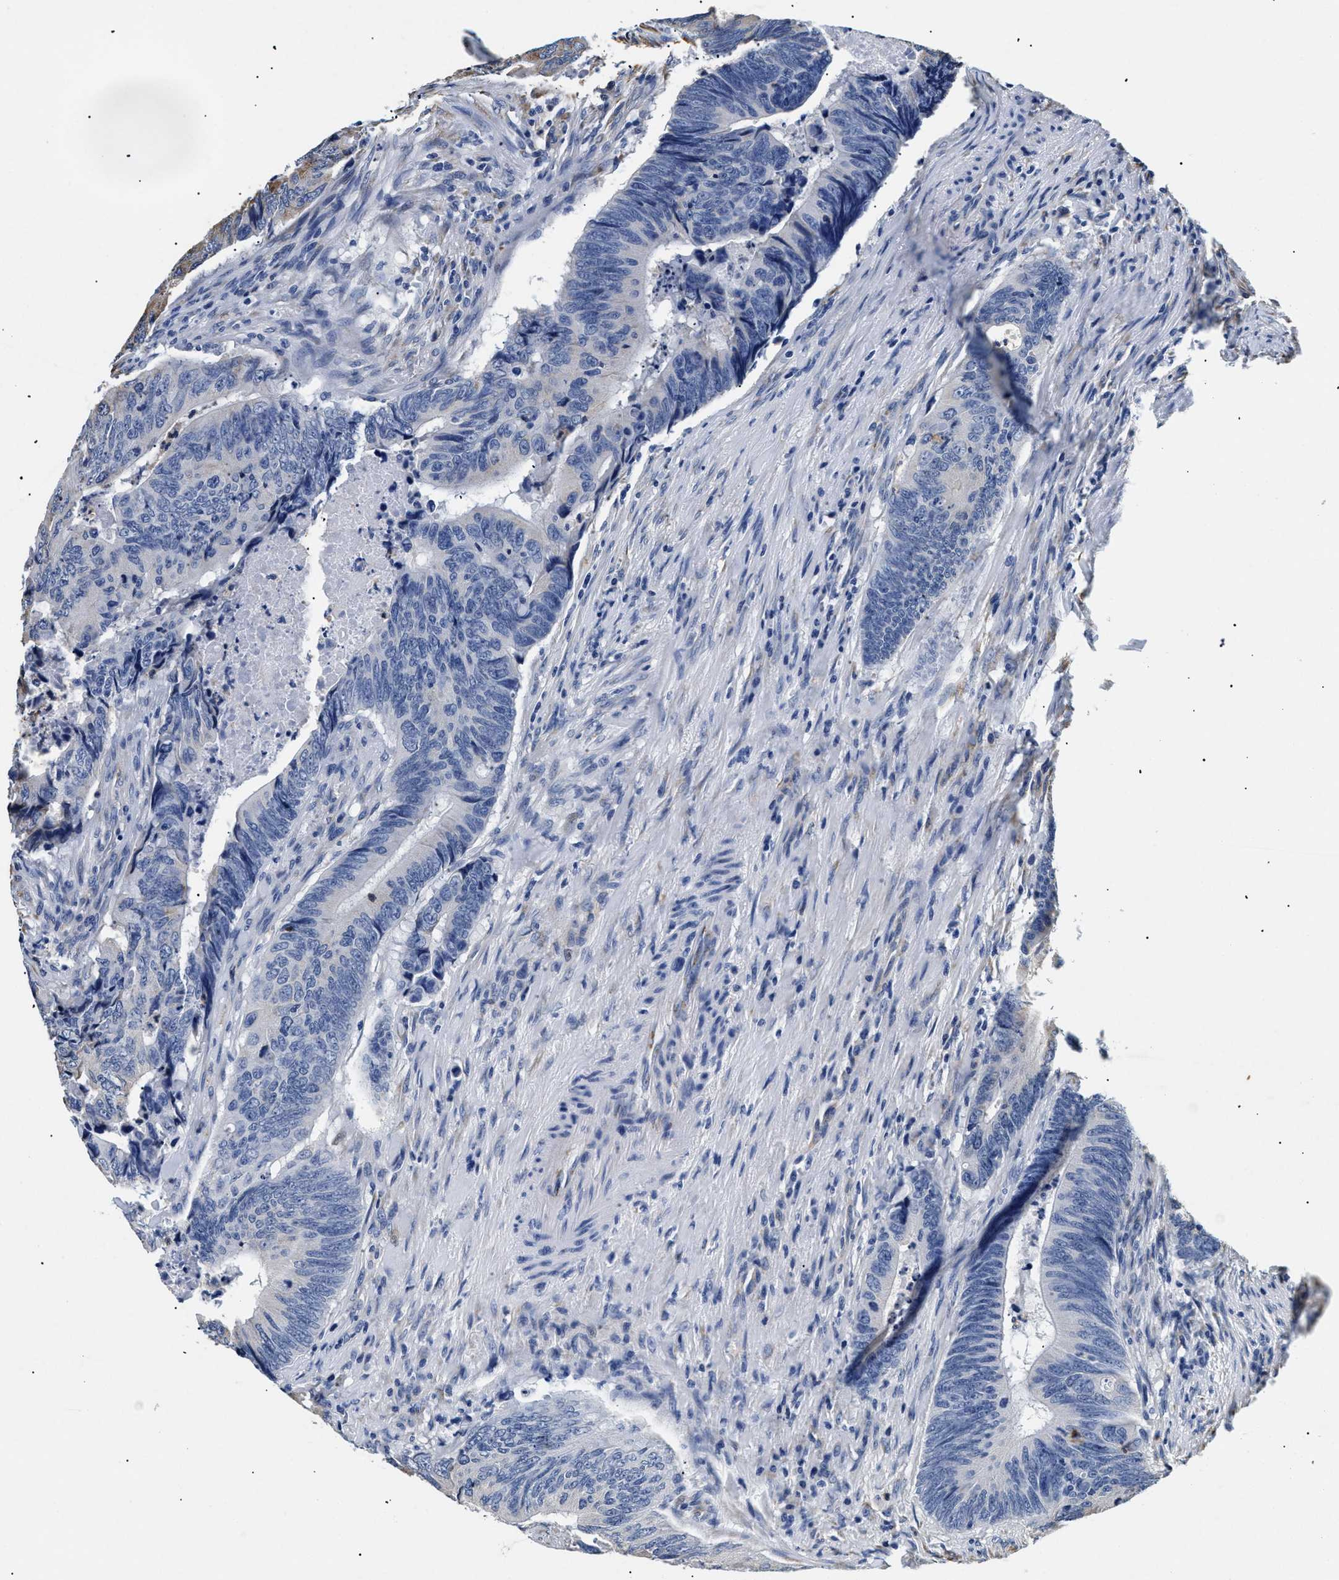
{"staining": {"intensity": "negative", "quantity": "none", "location": "none"}, "tissue": "colorectal cancer", "cell_type": "Tumor cells", "image_type": "cancer", "snomed": [{"axis": "morphology", "description": "Normal tissue, NOS"}, {"axis": "morphology", "description": "Adenocarcinoma, NOS"}, {"axis": "topography", "description": "Colon"}], "caption": "Adenocarcinoma (colorectal) stained for a protein using immunohistochemistry exhibits no expression tumor cells.", "gene": "LAMA3", "patient": {"sex": "male", "age": 56}}